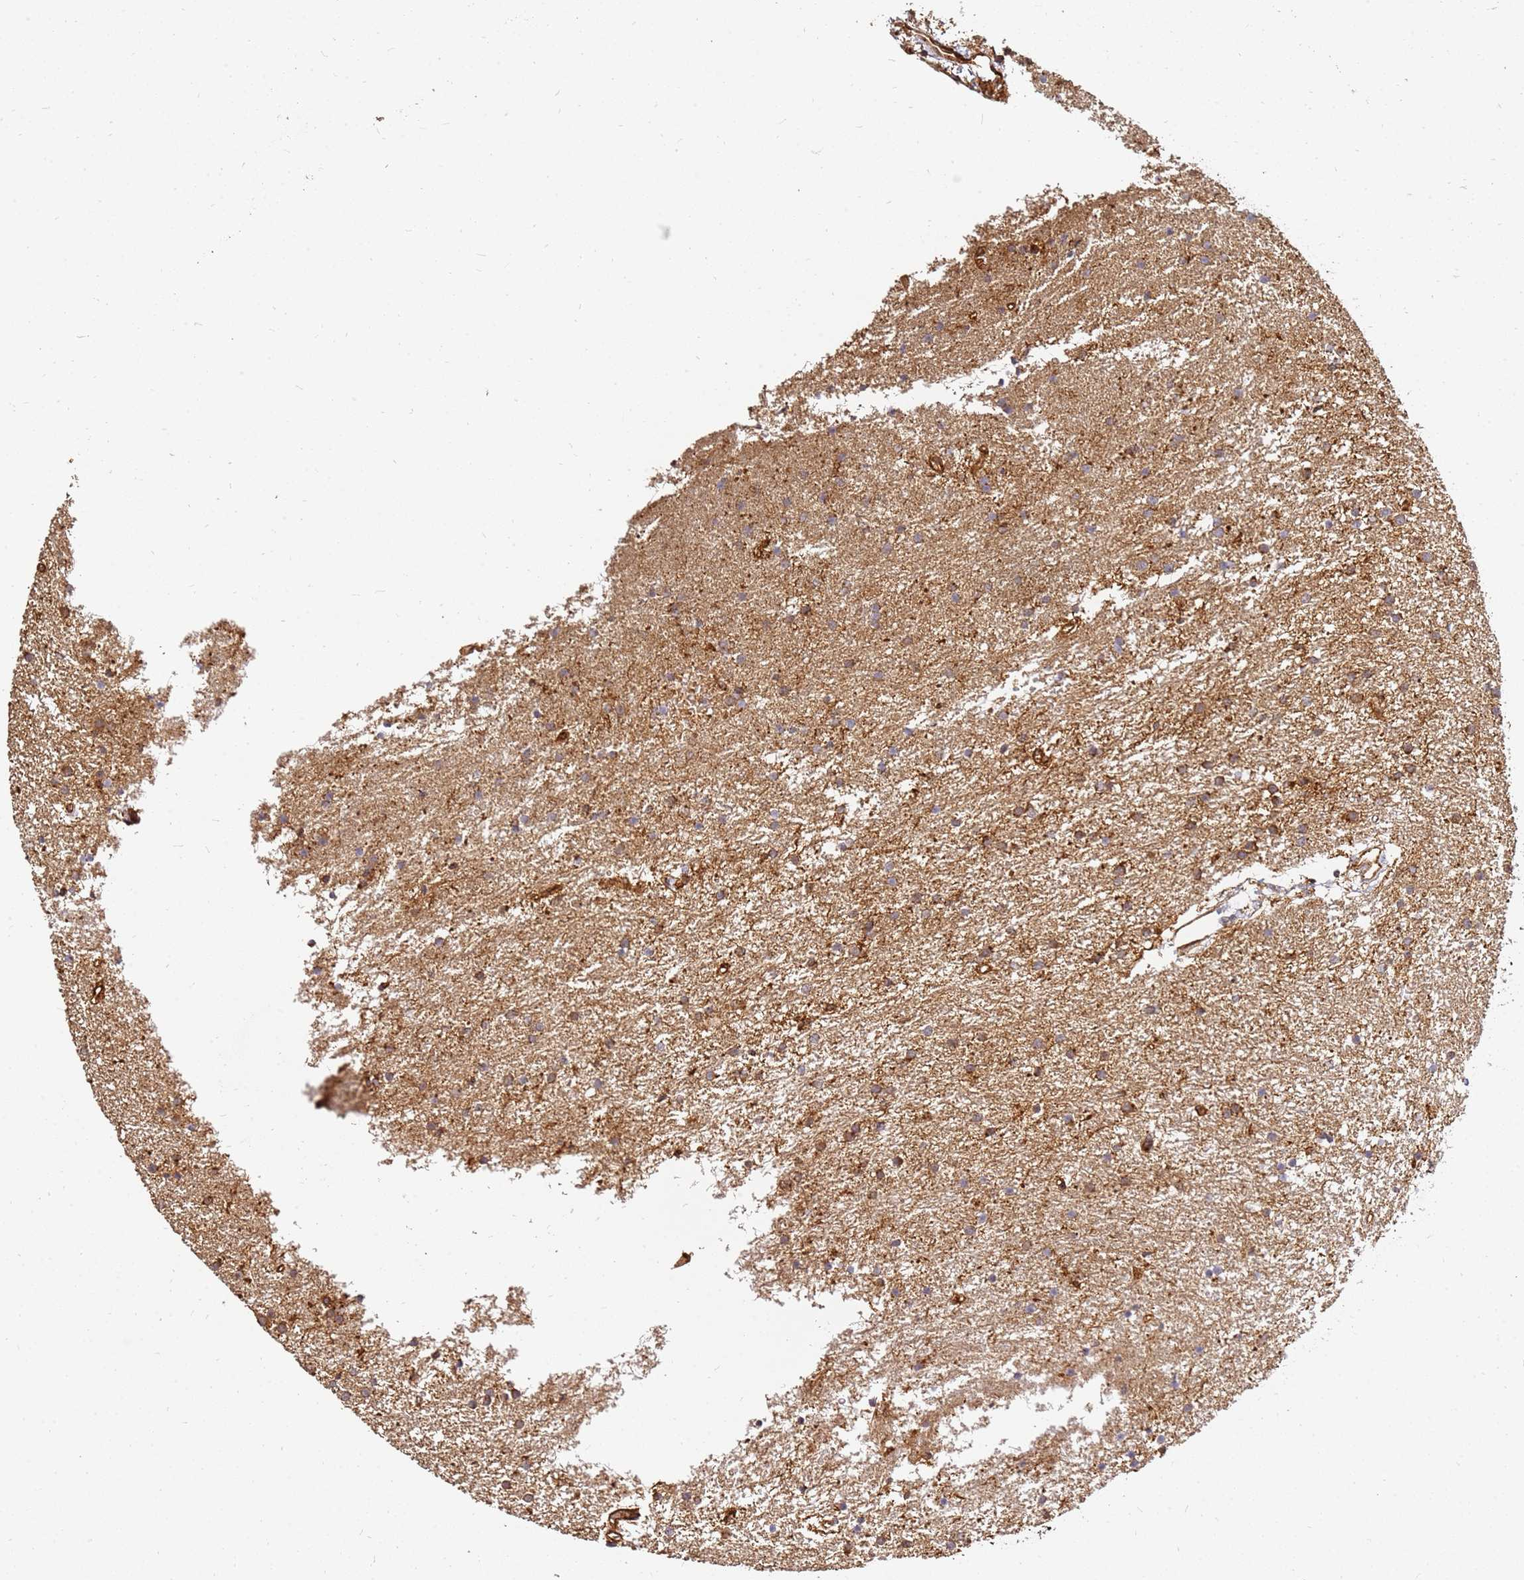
{"staining": {"intensity": "moderate", "quantity": ">75%", "location": "cytoplasmic/membranous"}, "tissue": "glioma", "cell_type": "Tumor cells", "image_type": "cancer", "snomed": [{"axis": "morphology", "description": "Glioma, malignant, High grade"}, {"axis": "topography", "description": "Brain"}], "caption": "This is an image of IHC staining of malignant high-grade glioma, which shows moderate staining in the cytoplasmic/membranous of tumor cells.", "gene": "DVL3", "patient": {"sex": "male", "age": 77}}